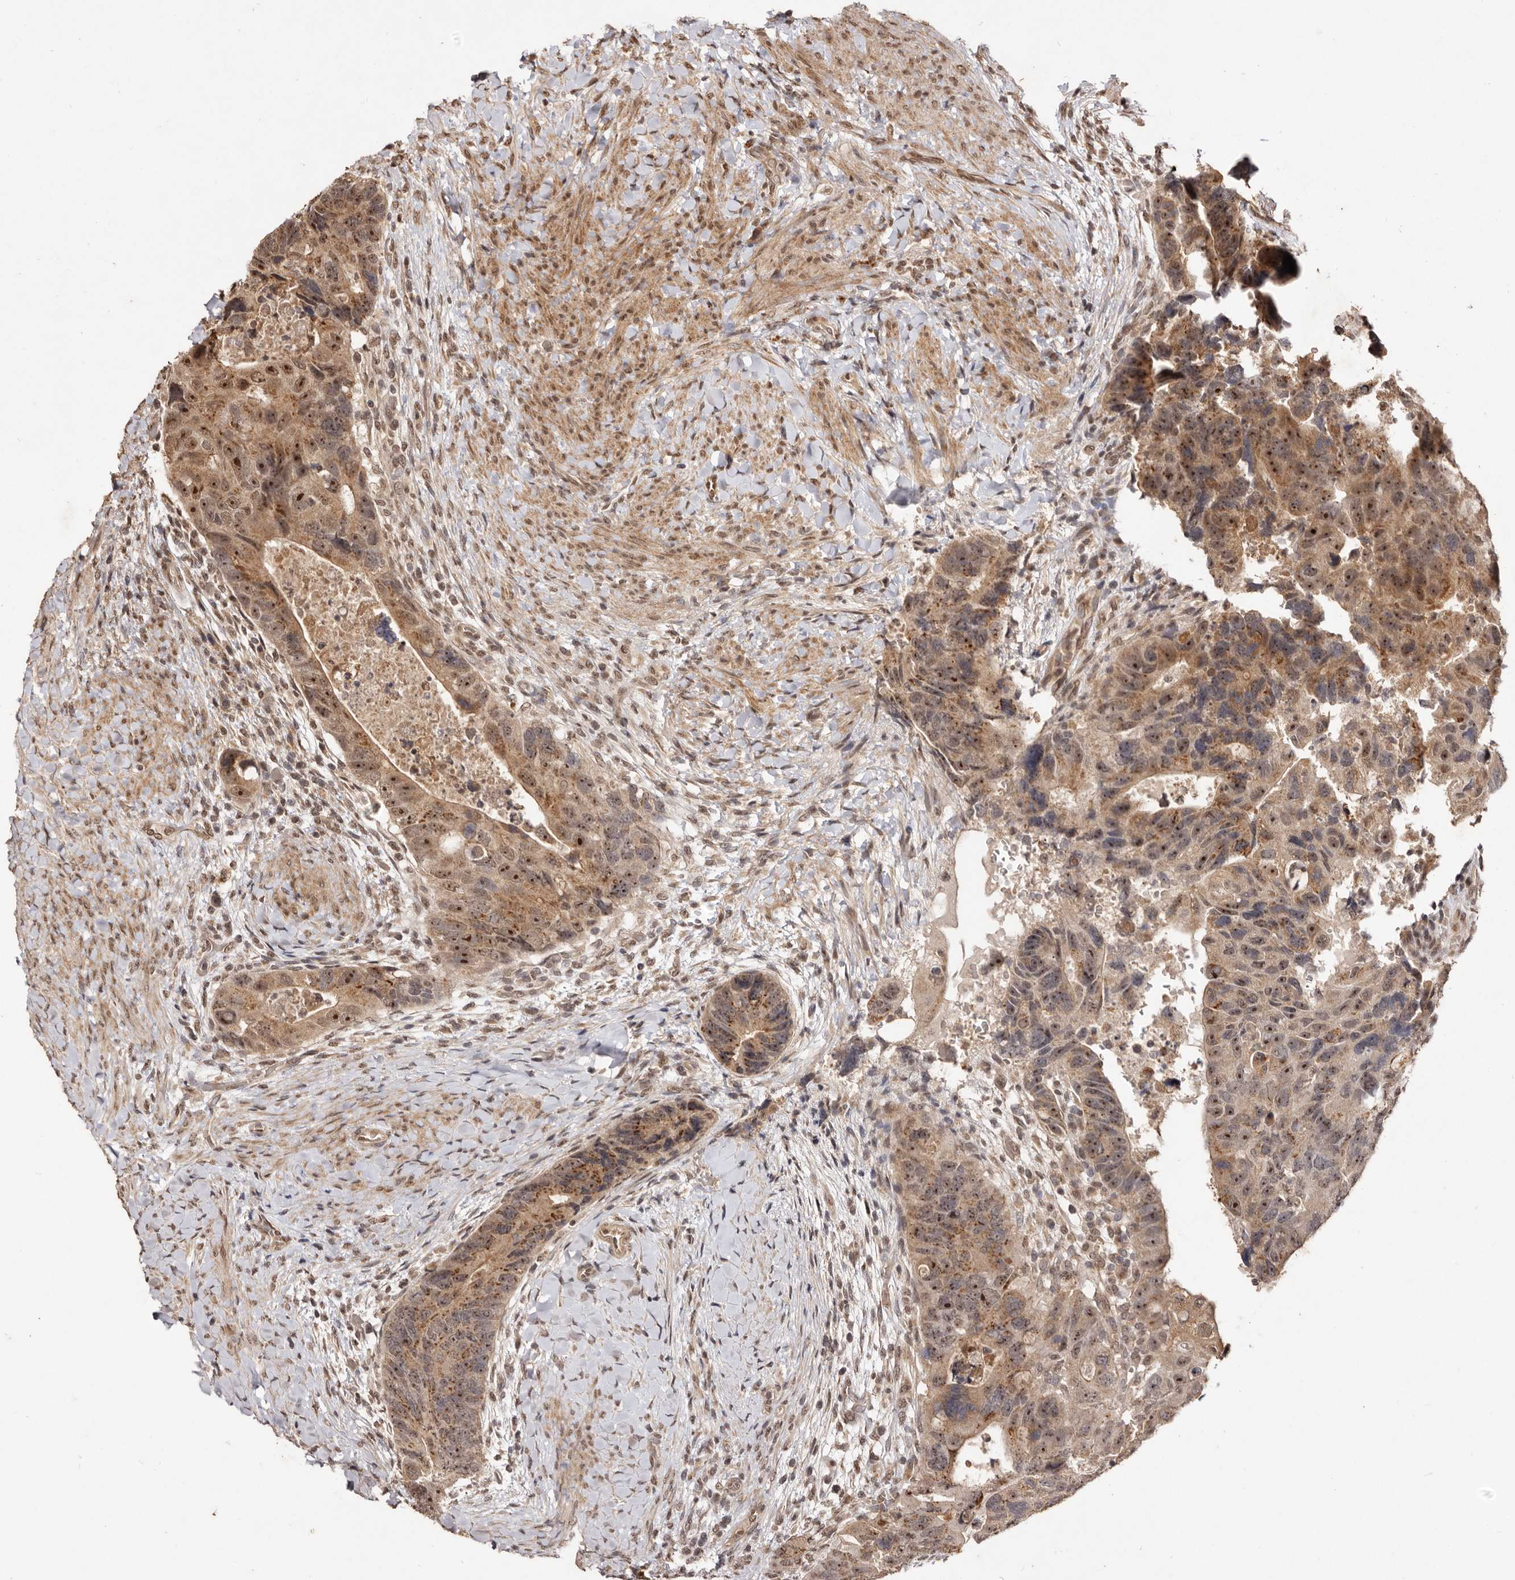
{"staining": {"intensity": "strong", "quantity": "25%-75%", "location": "cytoplasmic/membranous,nuclear"}, "tissue": "colorectal cancer", "cell_type": "Tumor cells", "image_type": "cancer", "snomed": [{"axis": "morphology", "description": "Adenocarcinoma, NOS"}, {"axis": "topography", "description": "Rectum"}], "caption": "High-power microscopy captured an immunohistochemistry micrograph of colorectal cancer, revealing strong cytoplasmic/membranous and nuclear staining in approximately 25%-75% of tumor cells.", "gene": "NOTCH1", "patient": {"sex": "male", "age": 59}}